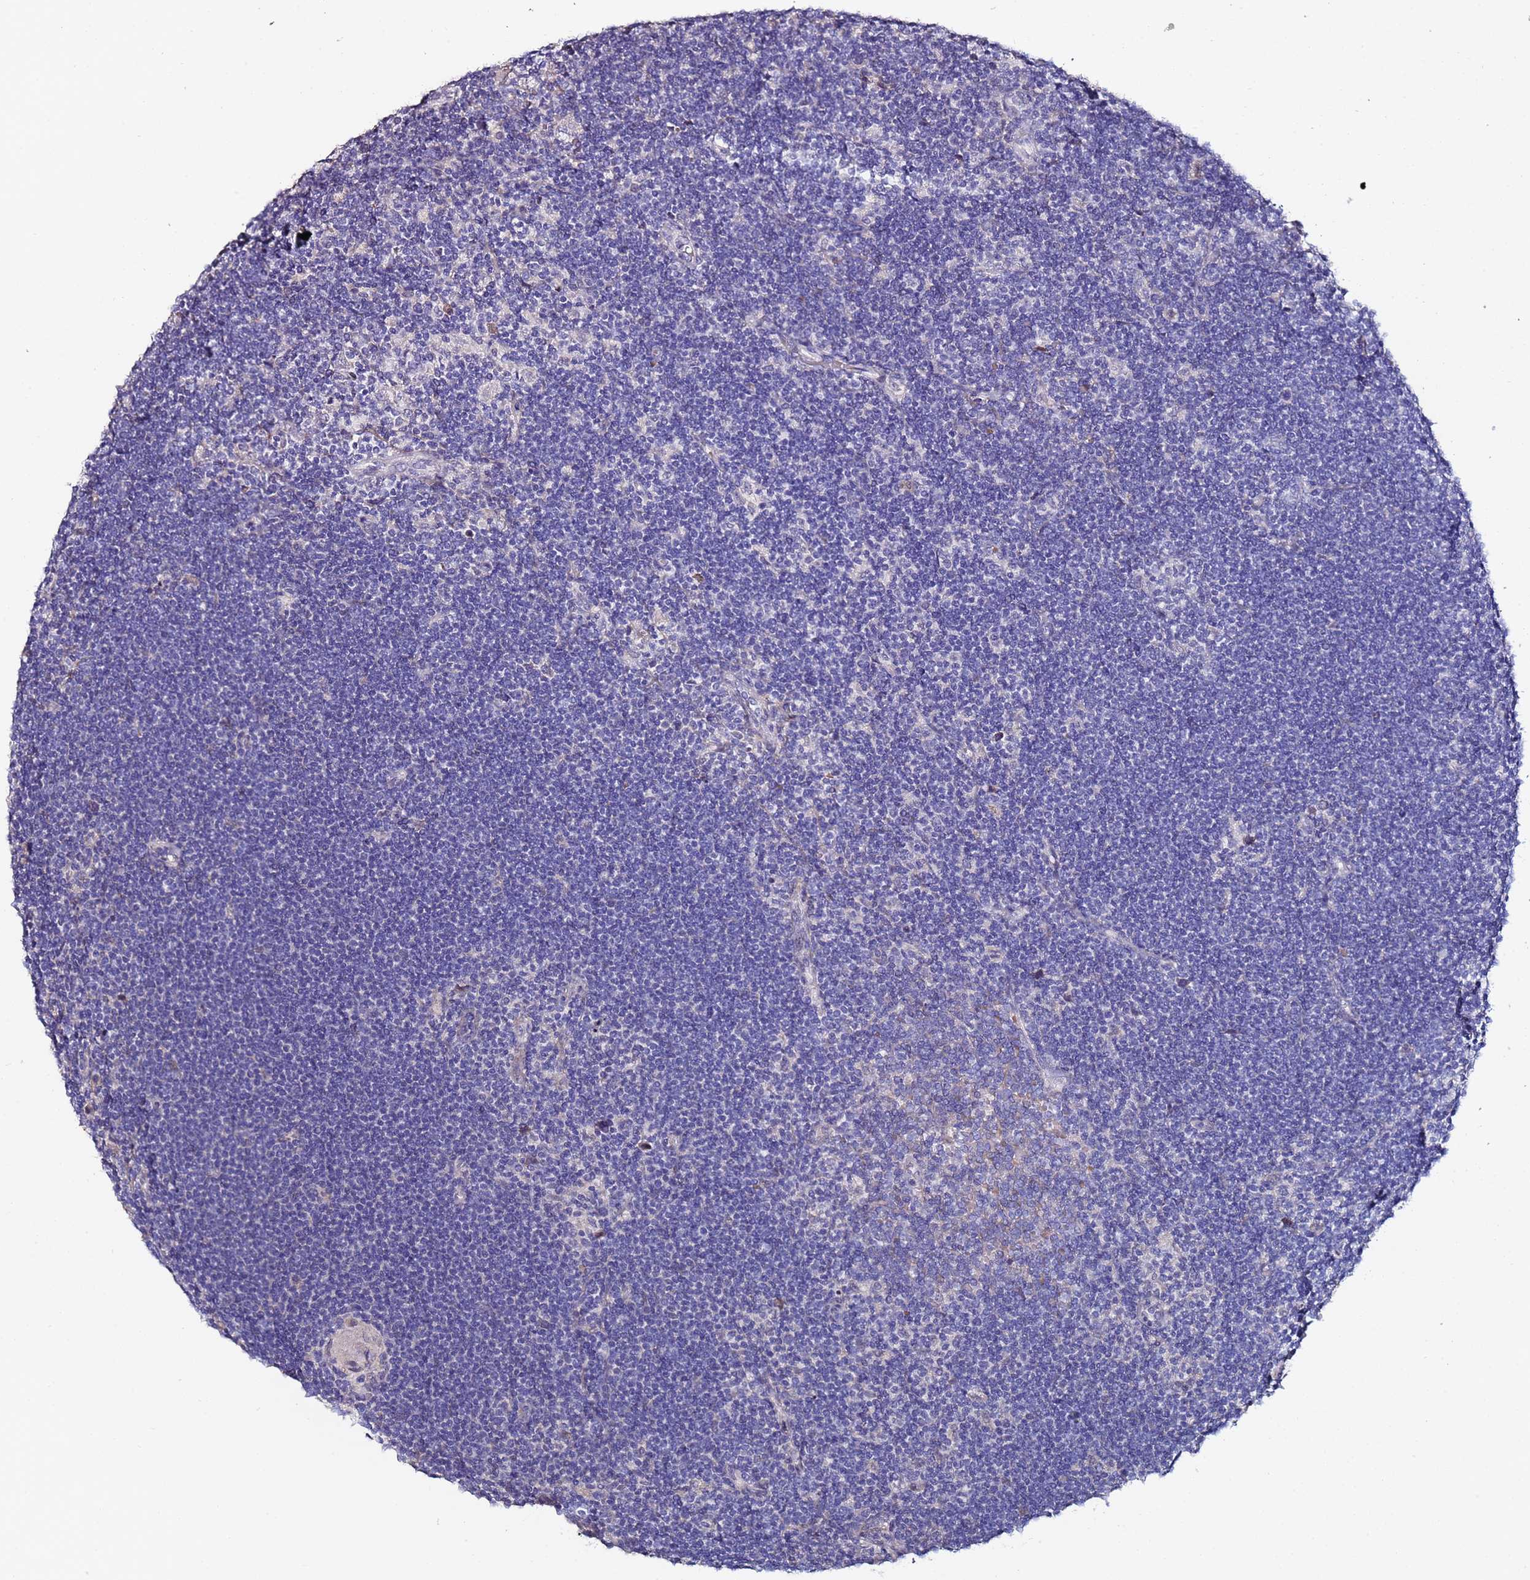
{"staining": {"intensity": "negative", "quantity": "none", "location": "none"}, "tissue": "lymphoma", "cell_type": "Tumor cells", "image_type": "cancer", "snomed": [{"axis": "morphology", "description": "Hodgkin's disease, NOS"}, {"axis": "topography", "description": "Lymph node"}], "caption": "Immunohistochemistry (IHC) micrograph of human lymphoma stained for a protein (brown), which exhibits no staining in tumor cells.", "gene": "C3orf80", "patient": {"sex": "female", "age": 57}}